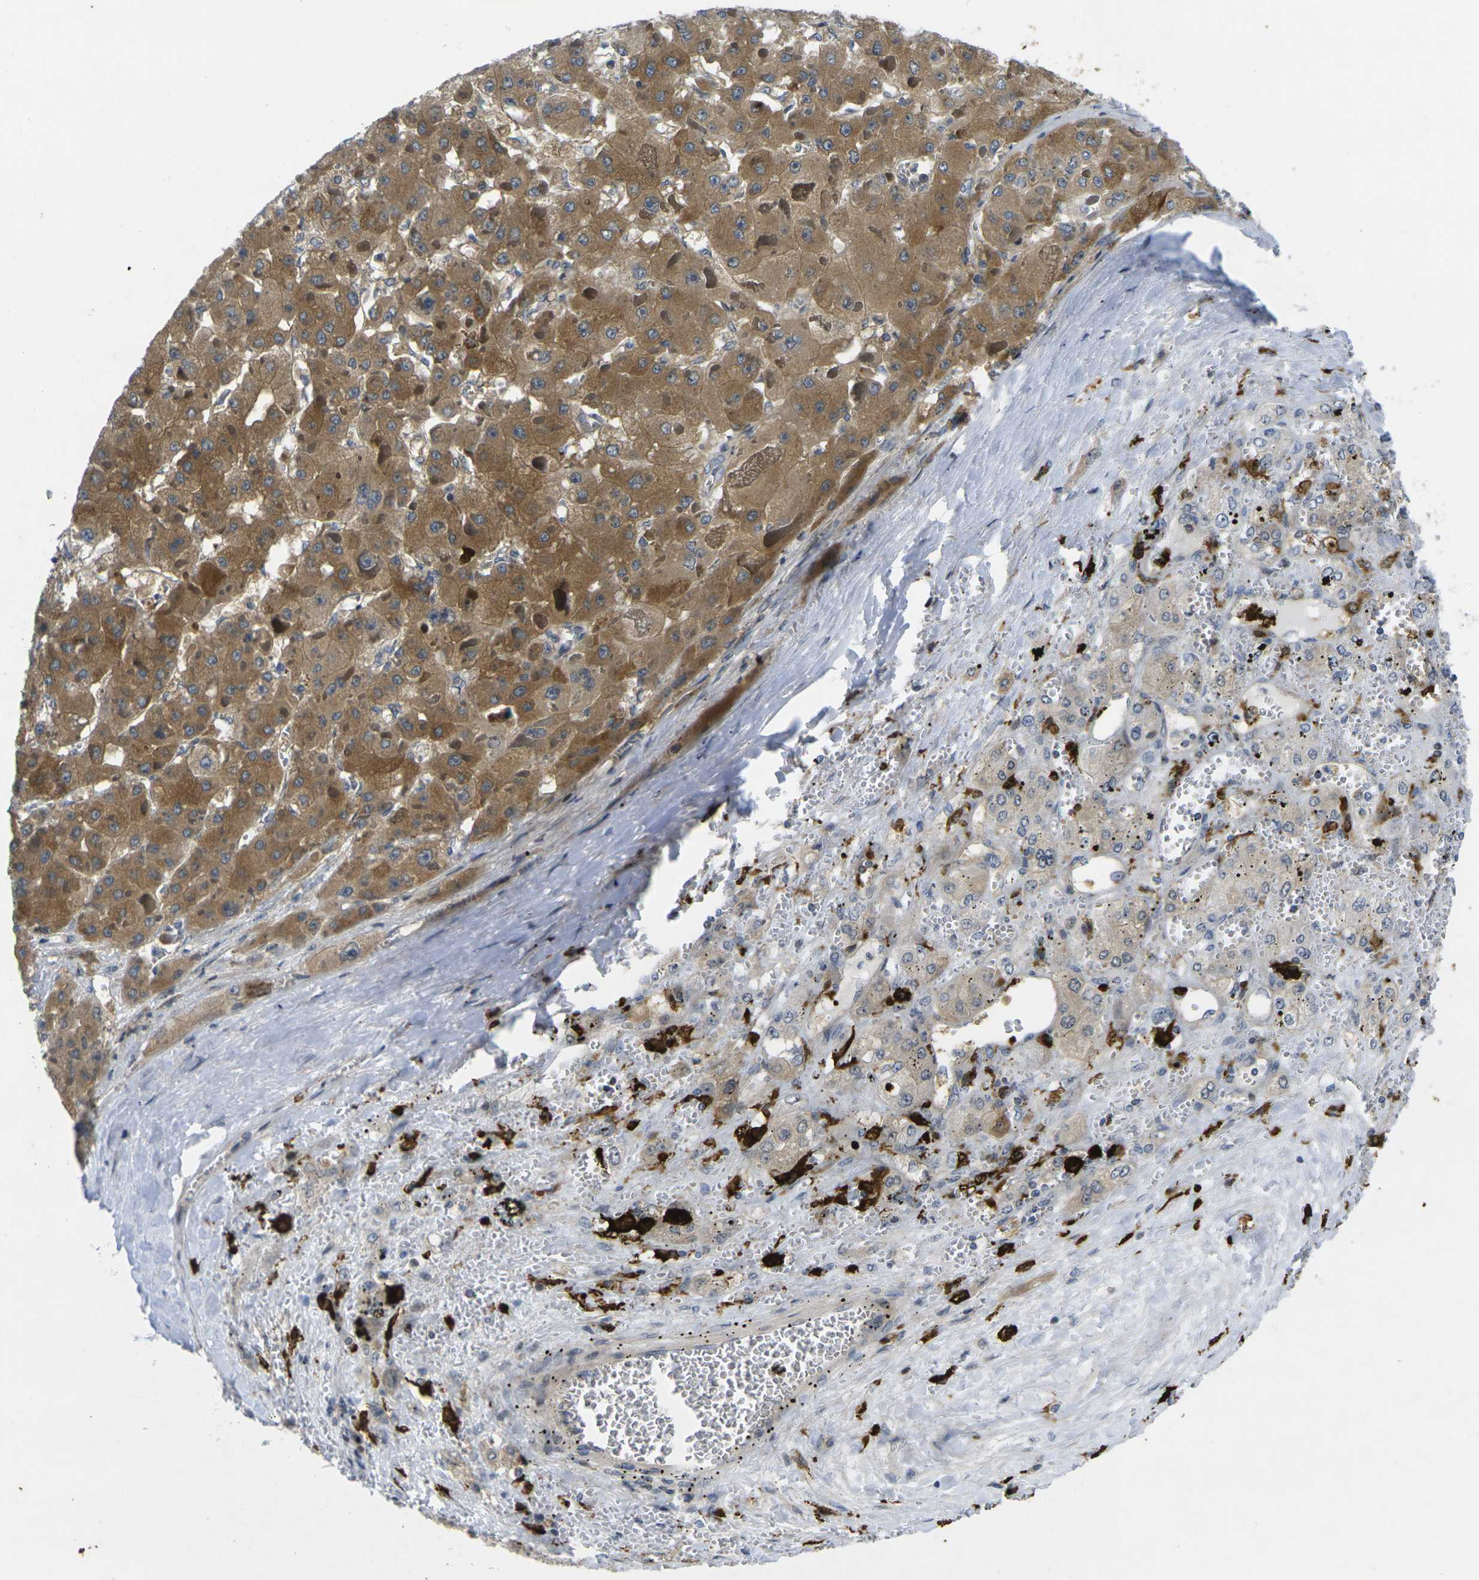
{"staining": {"intensity": "moderate", "quantity": ">75%", "location": "cytoplasmic/membranous"}, "tissue": "liver cancer", "cell_type": "Tumor cells", "image_type": "cancer", "snomed": [{"axis": "morphology", "description": "Carcinoma, Hepatocellular, NOS"}, {"axis": "topography", "description": "Liver"}], "caption": "Immunohistochemistry of human hepatocellular carcinoma (liver) demonstrates medium levels of moderate cytoplasmic/membranous expression in about >75% of tumor cells.", "gene": "ROBO2", "patient": {"sex": "female", "age": 73}}